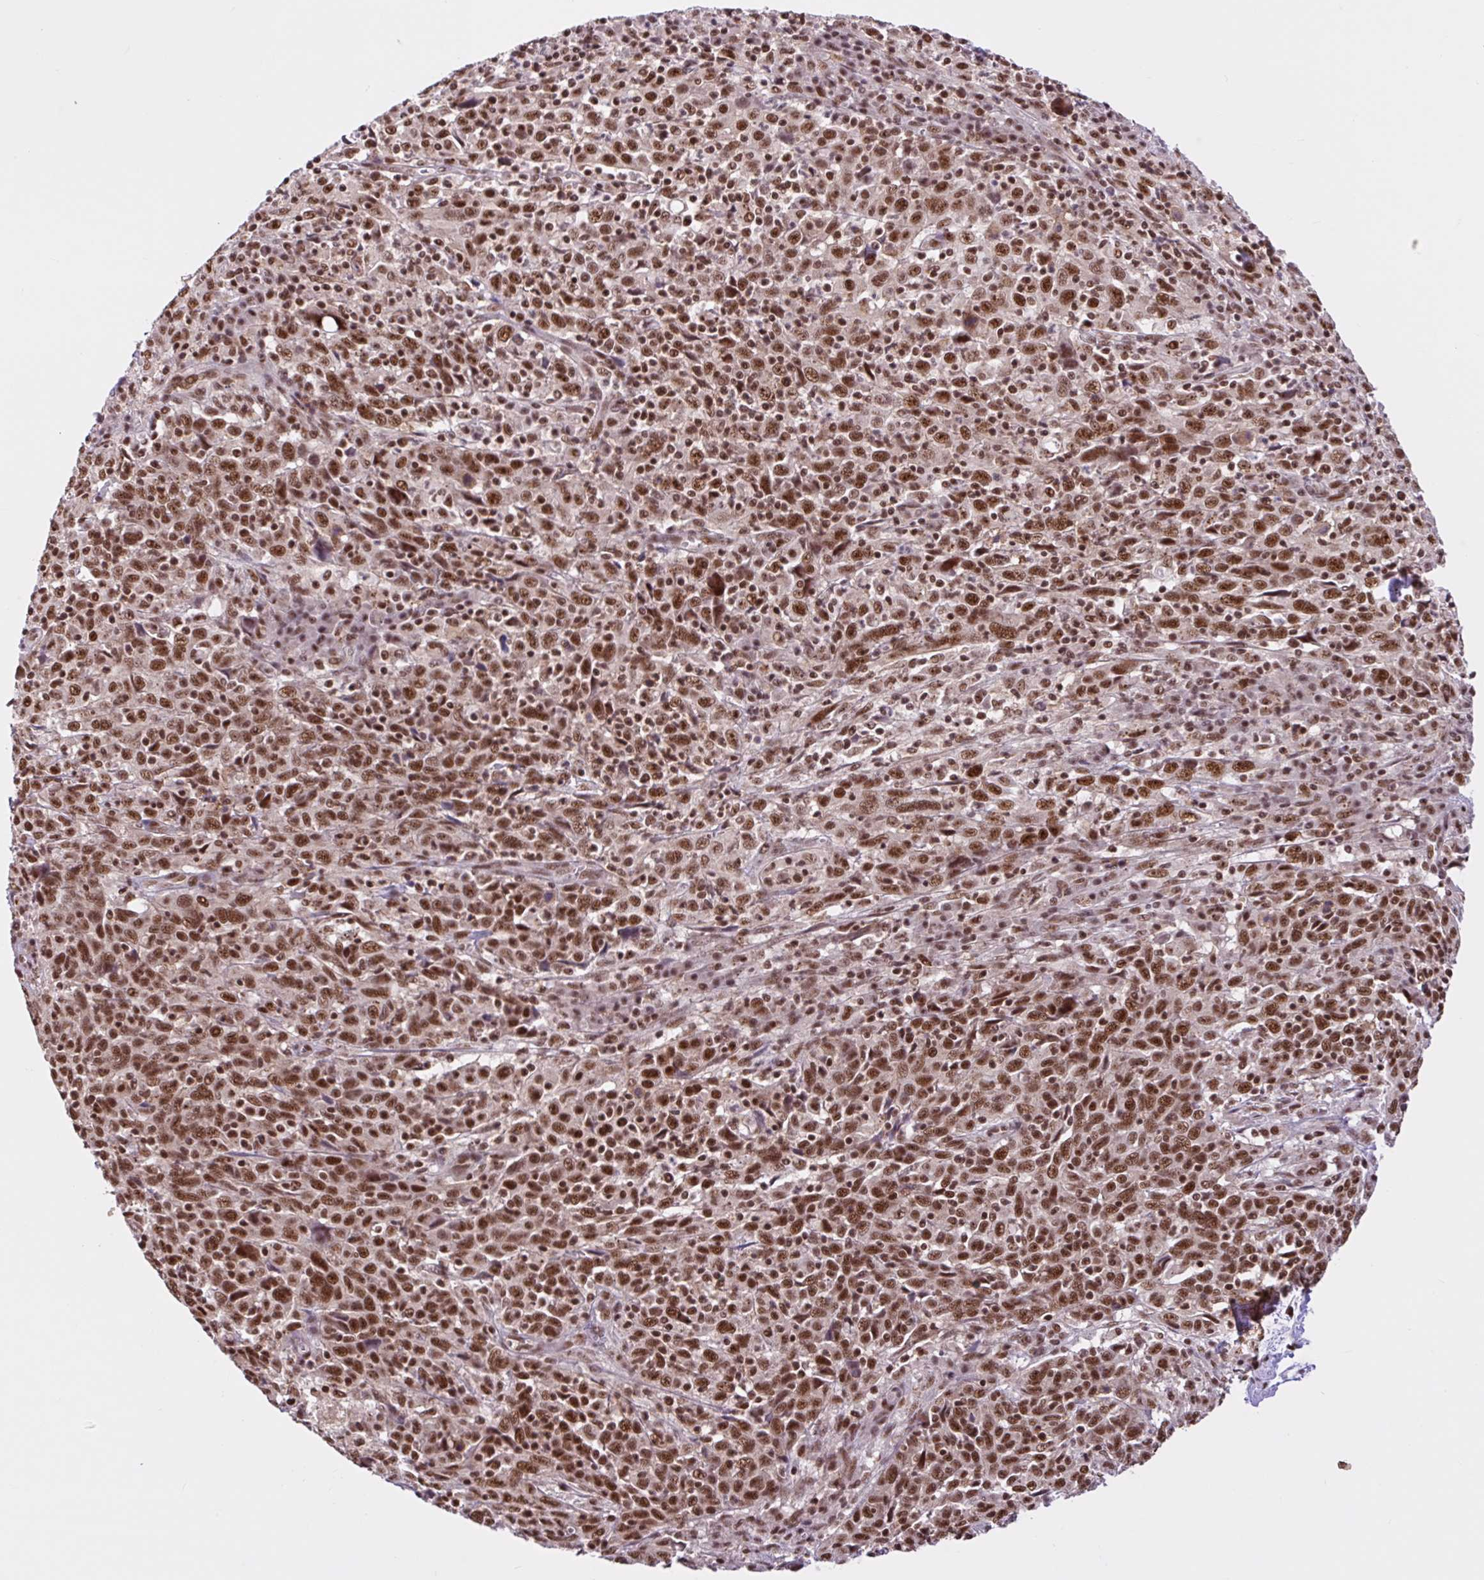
{"staining": {"intensity": "moderate", "quantity": ">75%", "location": "nuclear"}, "tissue": "cervical cancer", "cell_type": "Tumor cells", "image_type": "cancer", "snomed": [{"axis": "morphology", "description": "Squamous cell carcinoma, NOS"}, {"axis": "topography", "description": "Cervix"}], "caption": "This histopathology image shows IHC staining of cervical squamous cell carcinoma, with medium moderate nuclear staining in about >75% of tumor cells.", "gene": "CCDC12", "patient": {"sex": "female", "age": 46}}